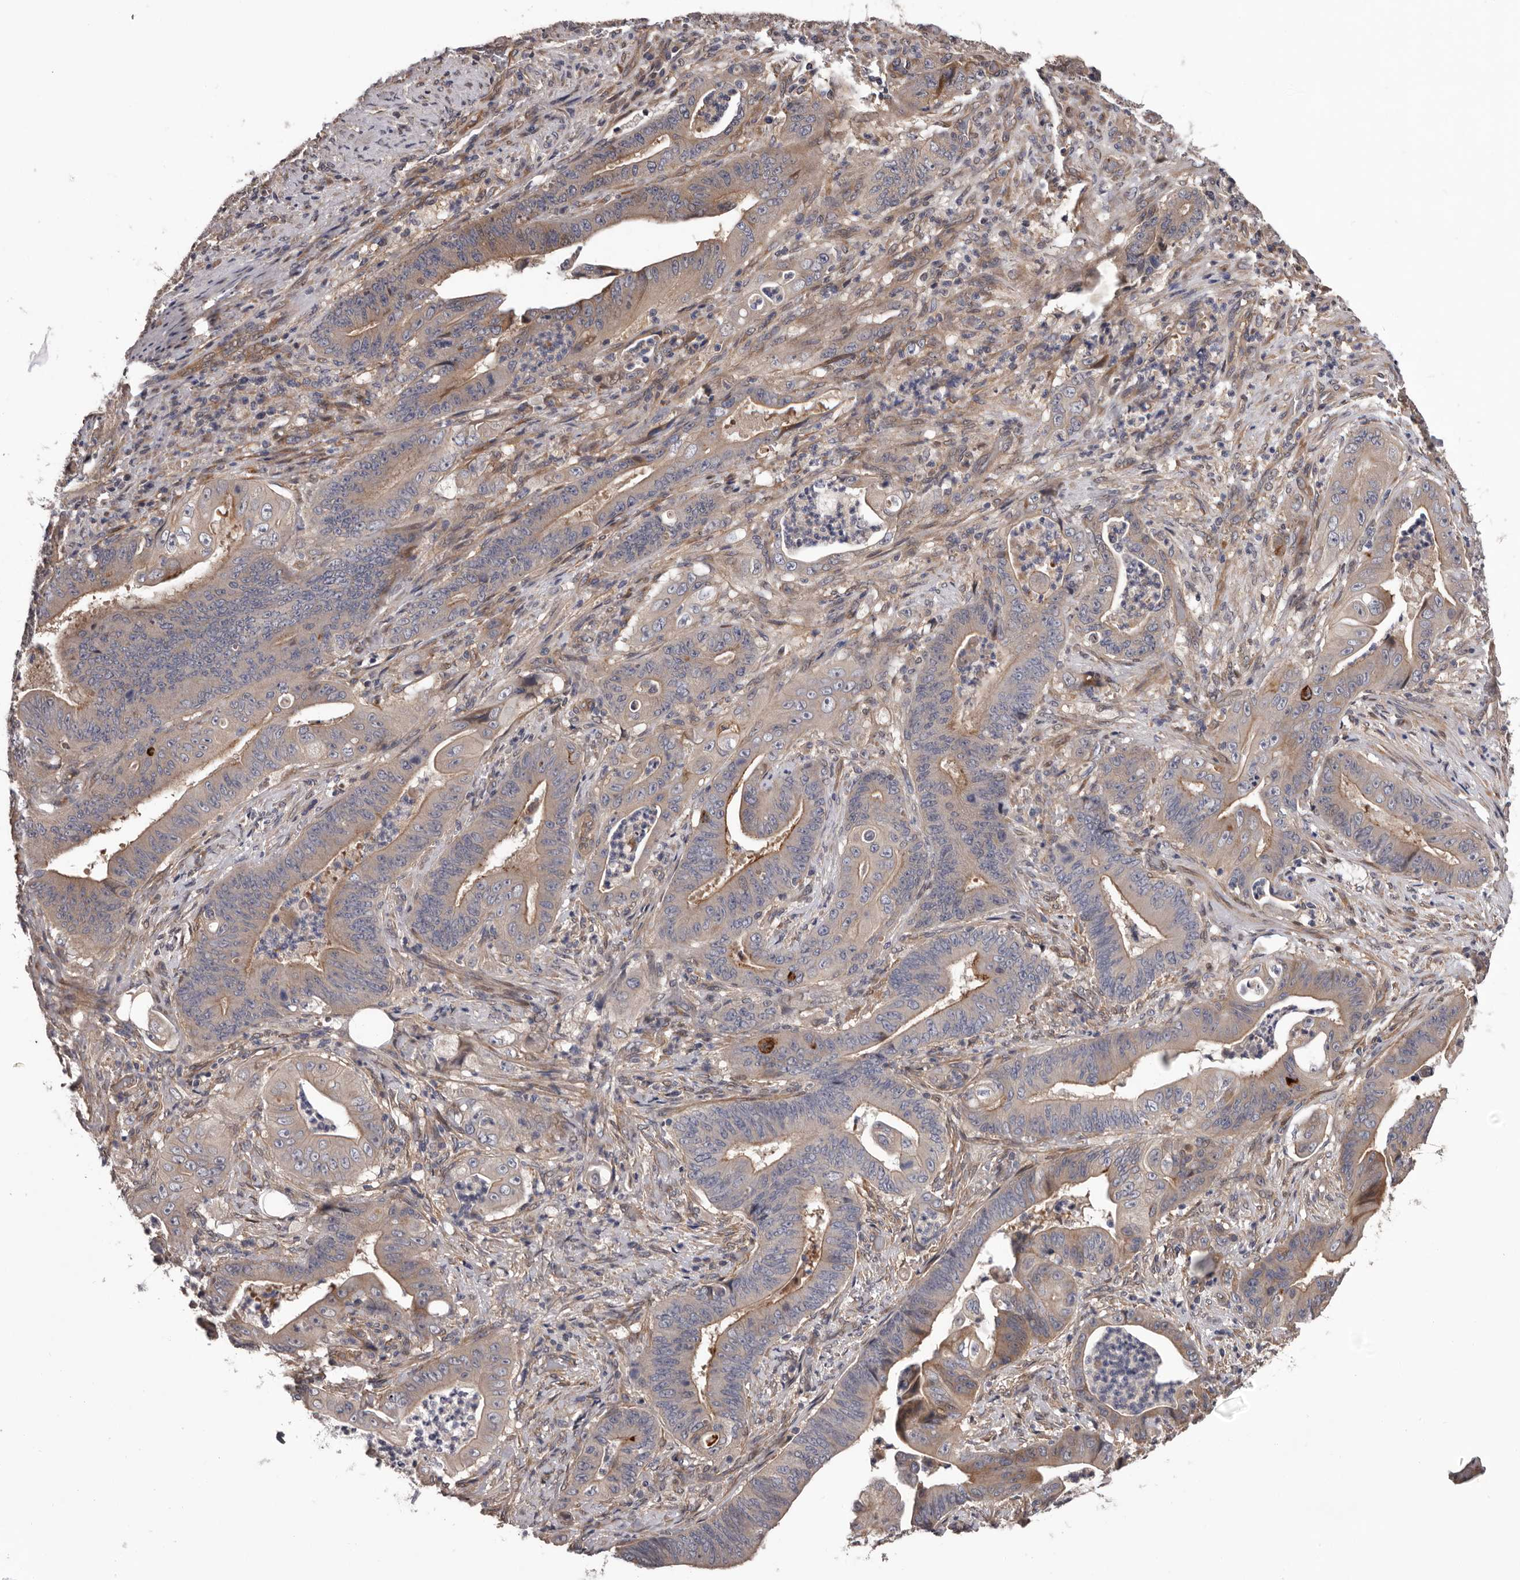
{"staining": {"intensity": "weak", "quantity": "<25%", "location": "cytoplasmic/membranous"}, "tissue": "stomach cancer", "cell_type": "Tumor cells", "image_type": "cancer", "snomed": [{"axis": "morphology", "description": "Adenocarcinoma, NOS"}, {"axis": "topography", "description": "Stomach"}], "caption": "Tumor cells show no significant positivity in stomach cancer (adenocarcinoma).", "gene": "PRKD1", "patient": {"sex": "female", "age": 73}}